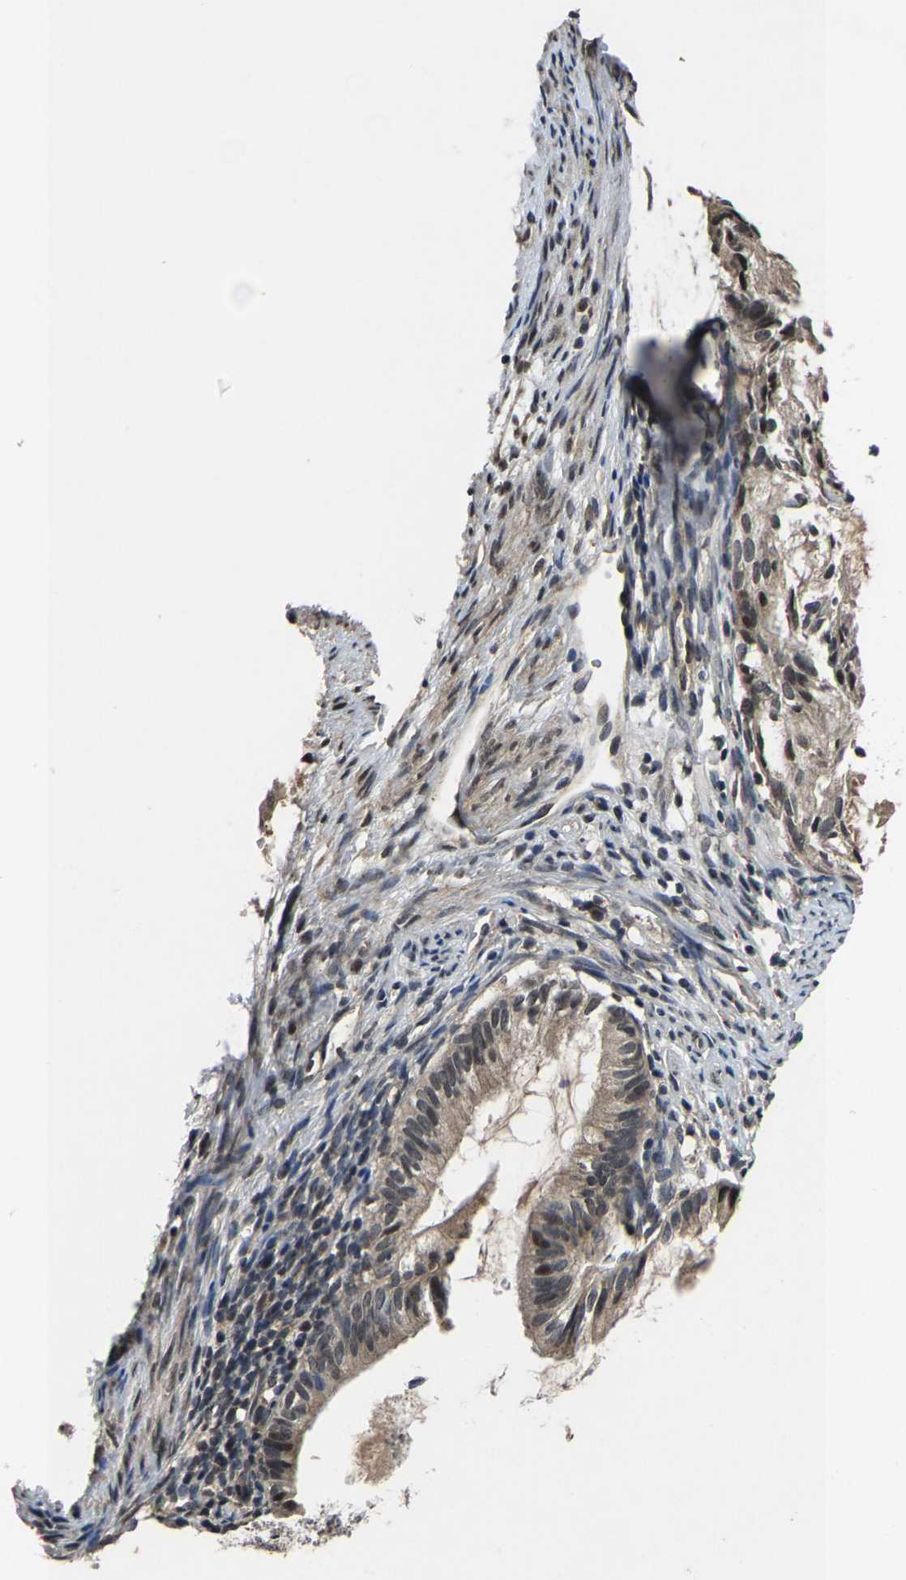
{"staining": {"intensity": "weak", "quantity": "25%-75%", "location": "cytoplasmic/membranous,nuclear"}, "tissue": "cervical cancer", "cell_type": "Tumor cells", "image_type": "cancer", "snomed": [{"axis": "morphology", "description": "Normal tissue, NOS"}, {"axis": "morphology", "description": "Adenocarcinoma, NOS"}, {"axis": "topography", "description": "Cervix"}, {"axis": "topography", "description": "Endometrium"}], "caption": "A low amount of weak cytoplasmic/membranous and nuclear staining is seen in about 25%-75% of tumor cells in cervical adenocarcinoma tissue. (DAB = brown stain, brightfield microscopy at high magnification).", "gene": "HUWE1", "patient": {"sex": "female", "age": 86}}